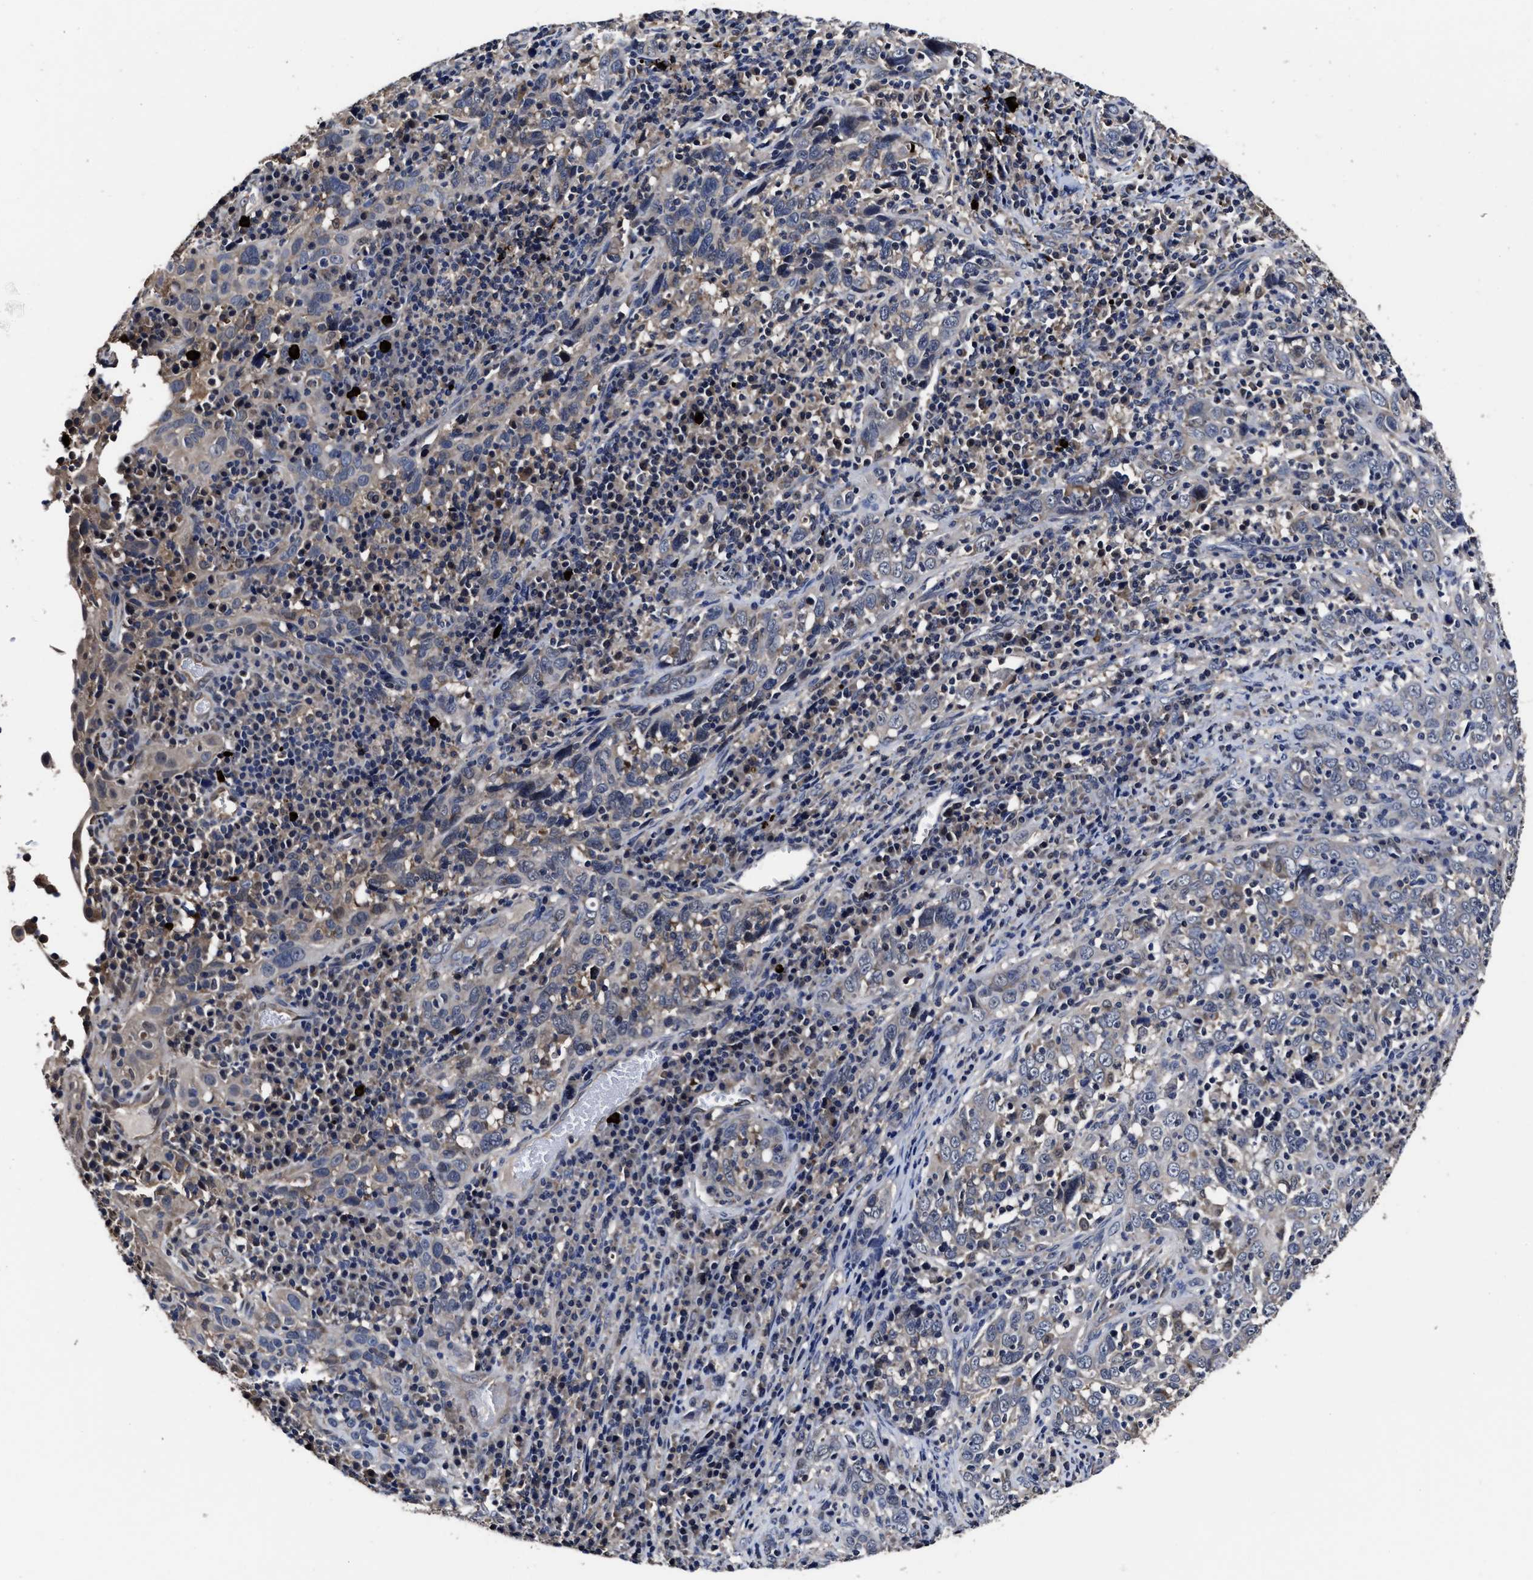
{"staining": {"intensity": "weak", "quantity": "<25%", "location": "cytoplasmic/membranous"}, "tissue": "cervical cancer", "cell_type": "Tumor cells", "image_type": "cancer", "snomed": [{"axis": "morphology", "description": "Squamous cell carcinoma, NOS"}, {"axis": "topography", "description": "Cervix"}], "caption": "DAB (3,3'-diaminobenzidine) immunohistochemical staining of cervical cancer (squamous cell carcinoma) reveals no significant expression in tumor cells.", "gene": "SOCS5", "patient": {"sex": "female", "age": 46}}